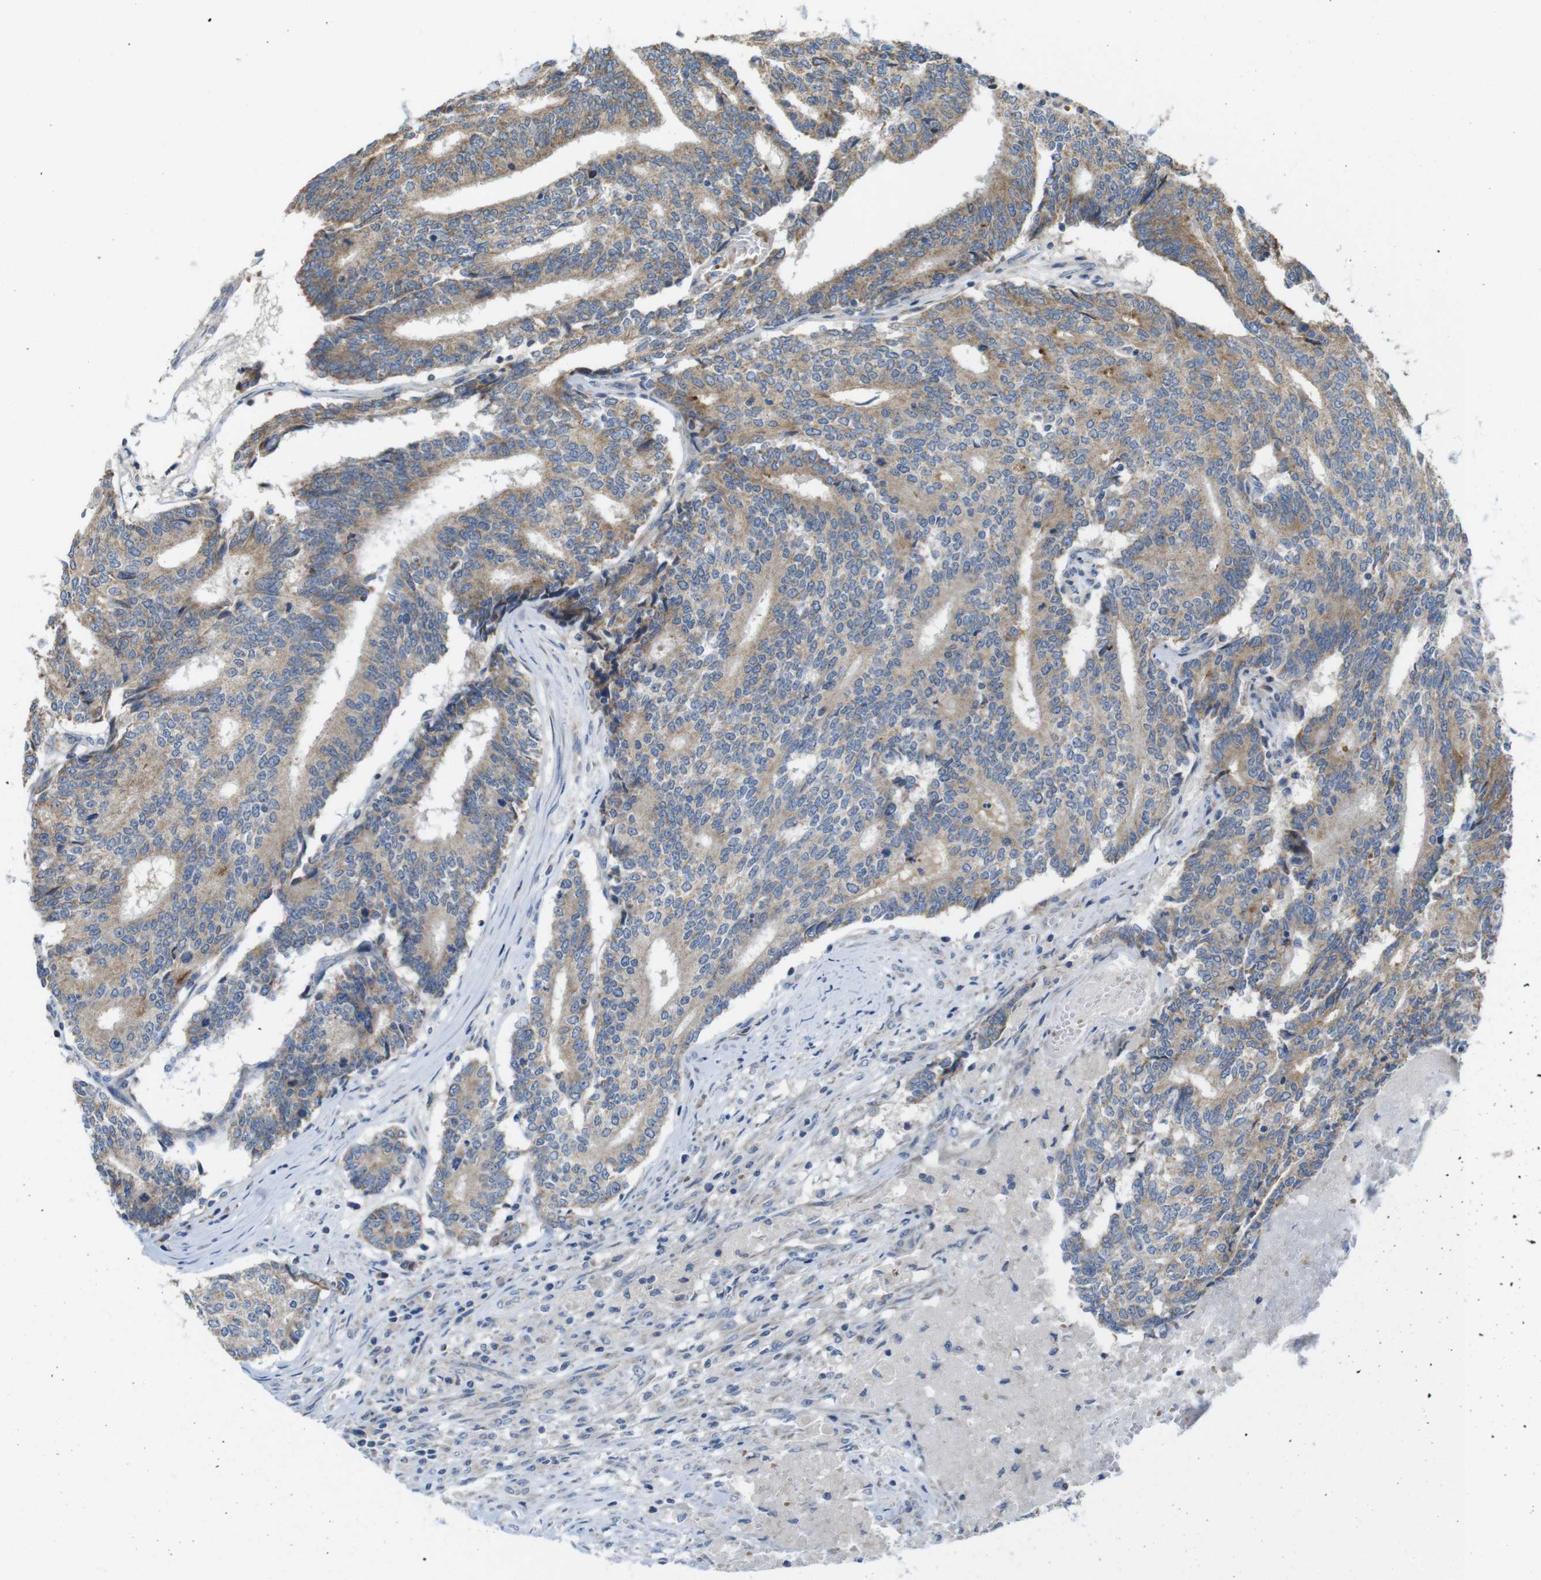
{"staining": {"intensity": "weak", "quantity": ">75%", "location": "cytoplasmic/membranous"}, "tissue": "prostate cancer", "cell_type": "Tumor cells", "image_type": "cancer", "snomed": [{"axis": "morphology", "description": "Normal tissue, NOS"}, {"axis": "morphology", "description": "Adenocarcinoma, High grade"}, {"axis": "topography", "description": "Prostate"}, {"axis": "topography", "description": "Seminal veicle"}], "caption": "Prostate cancer (adenocarcinoma (high-grade)) stained with a protein marker exhibits weak staining in tumor cells.", "gene": "MARCHF1", "patient": {"sex": "male", "age": 55}}